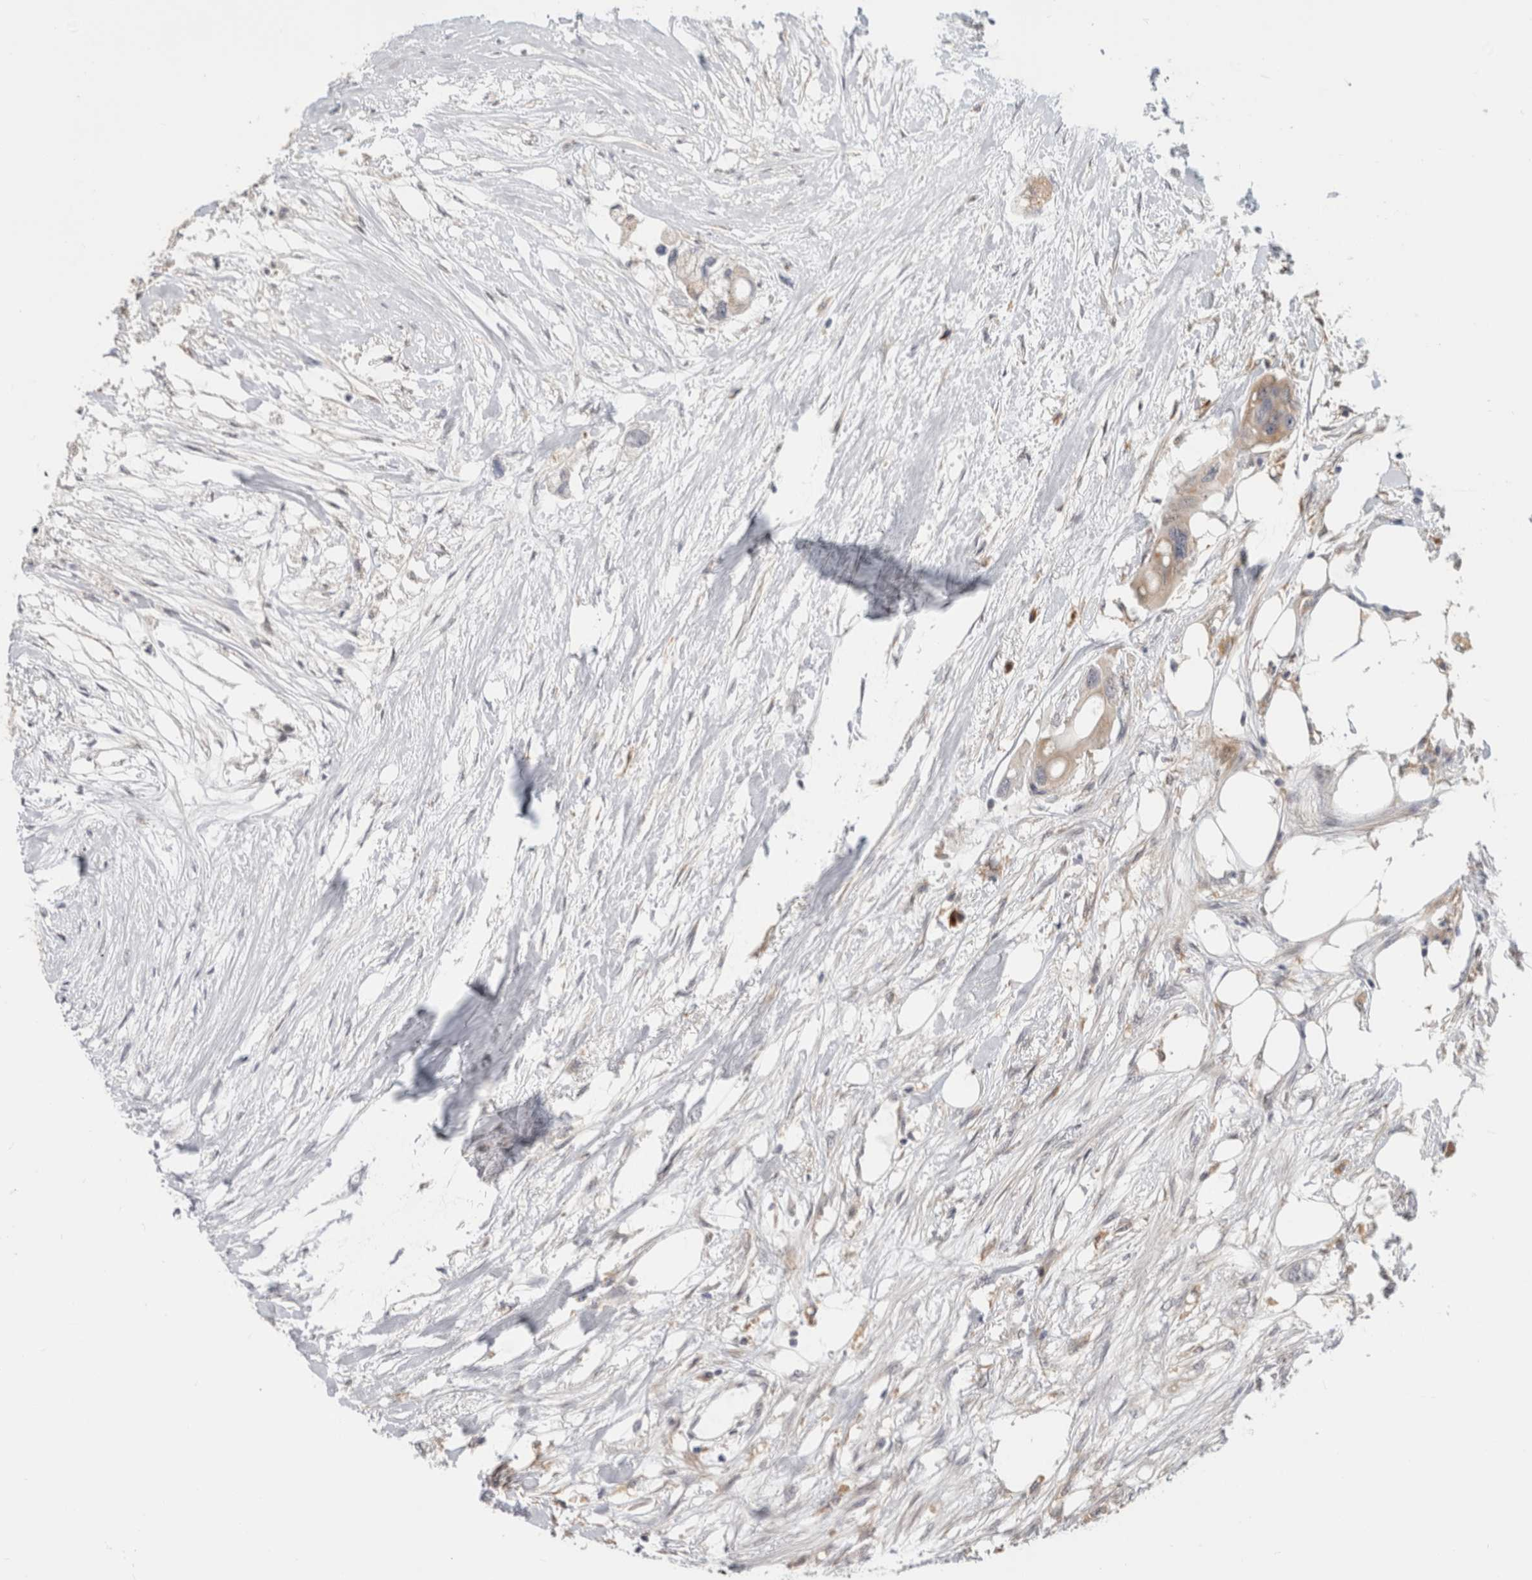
{"staining": {"intensity": "weak", "quantity": "25%-75%", "location": "cytoplasmic/membranous"}, "tissue": "colorectal cancer", "cell_type": "Tumor cells", "image_type": "cancer", "snomed": [{"axis": "morphology", "description": "Adenocarcinoma, NOS"}, {"axis": "topography", "description": "Colon"}], "caption": "Human colorectal cancer (adenocarcinoma) stained for a protein (brown) displays weak cytoplasmic/membranous positive positivity in about 25%-75% of tumor cells.", "gene": "APOL2", "patient": {"sex": "female", "age": 57}}